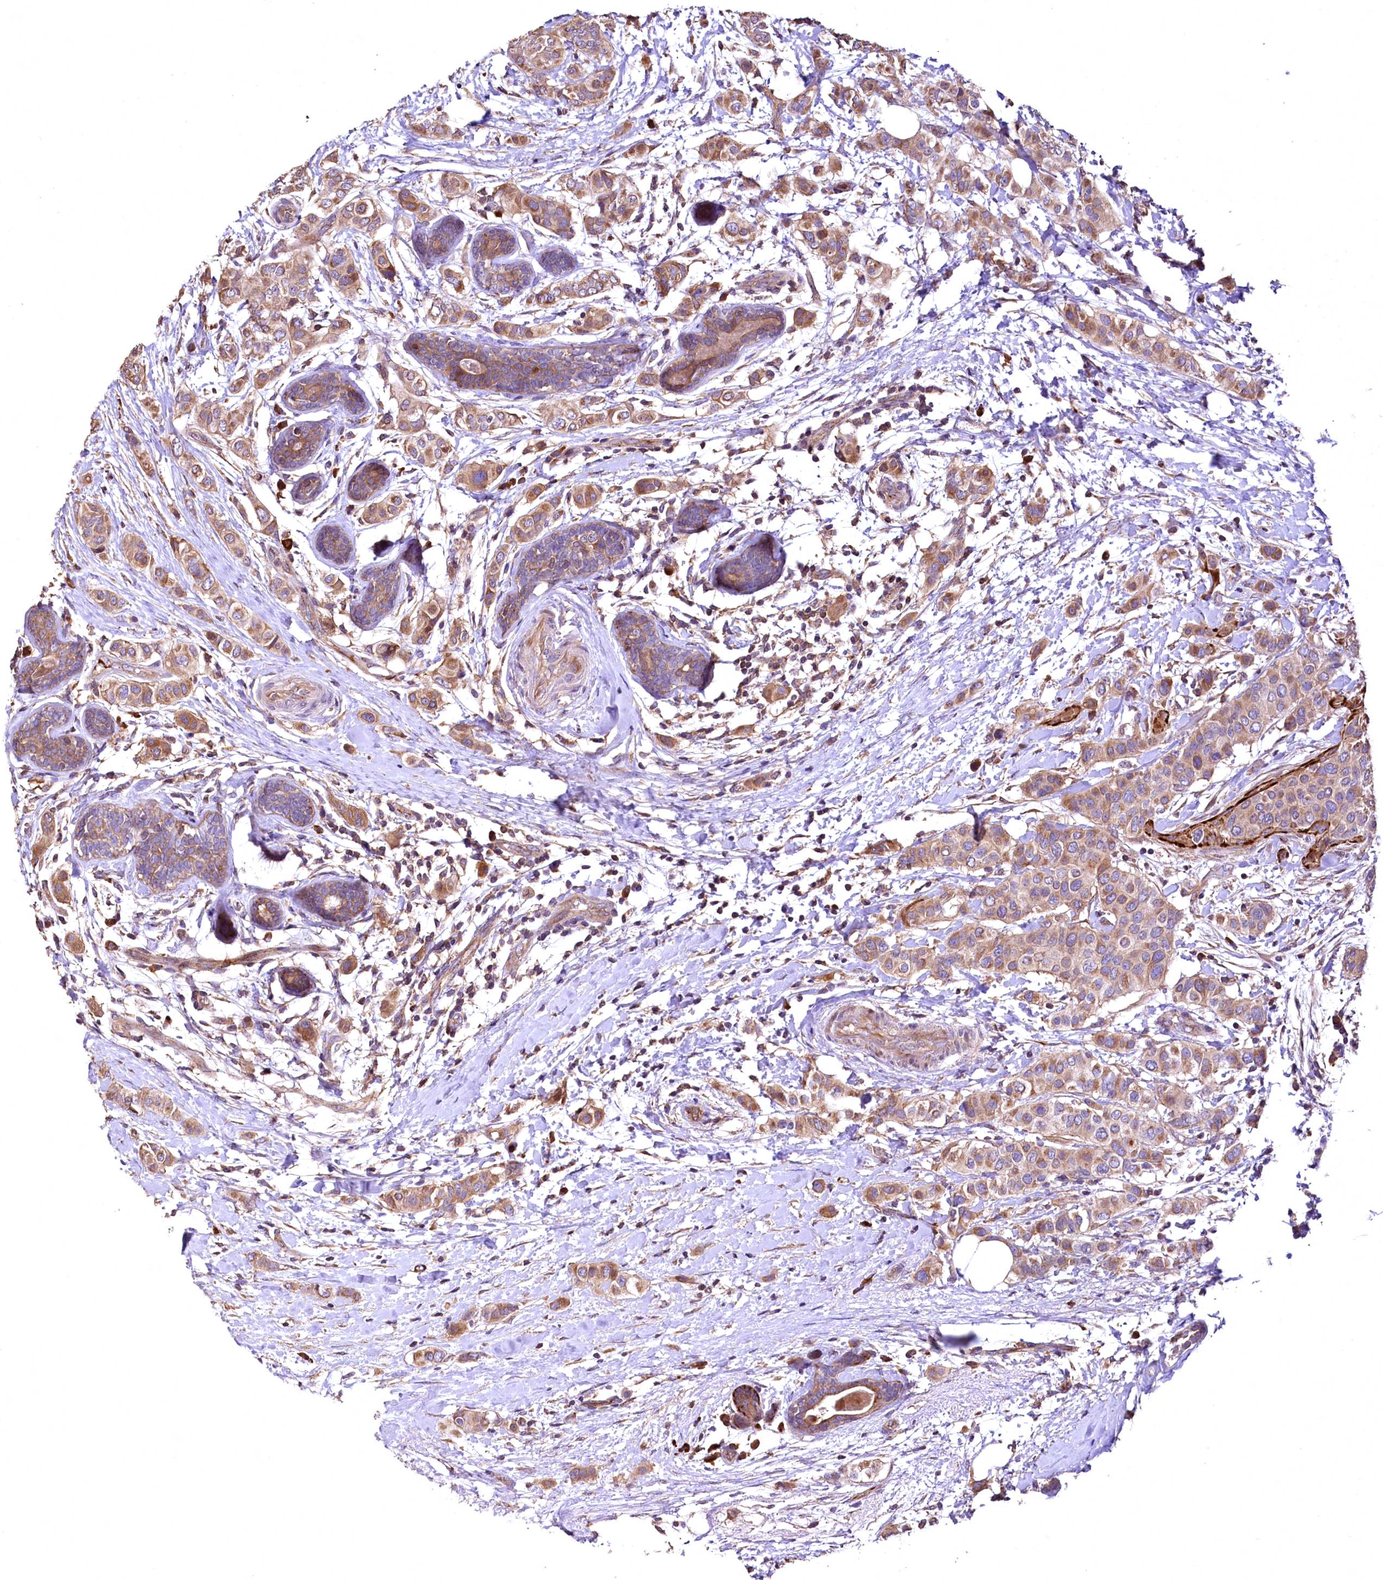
{"staining": {"intensity": "moderate", "quantity": ">75%", "location": "cytoplasmic/membranous"}, "tissue": "breast cancer", "cell_type": "Tumor cells", "image_type": "cancer", "snomed": [{"axis": "morphology", "description": "Lobular carcinoma"}, {"axis": "topography", "description": "Breast"}], "caption": "Protein expression analysis of human breast cancer reveals moderate cytoplasmic/membranous positivity in about >75% of tumor cells.", "gene": "RASSF1", "patient": {"sex": "female", "age": 51}}